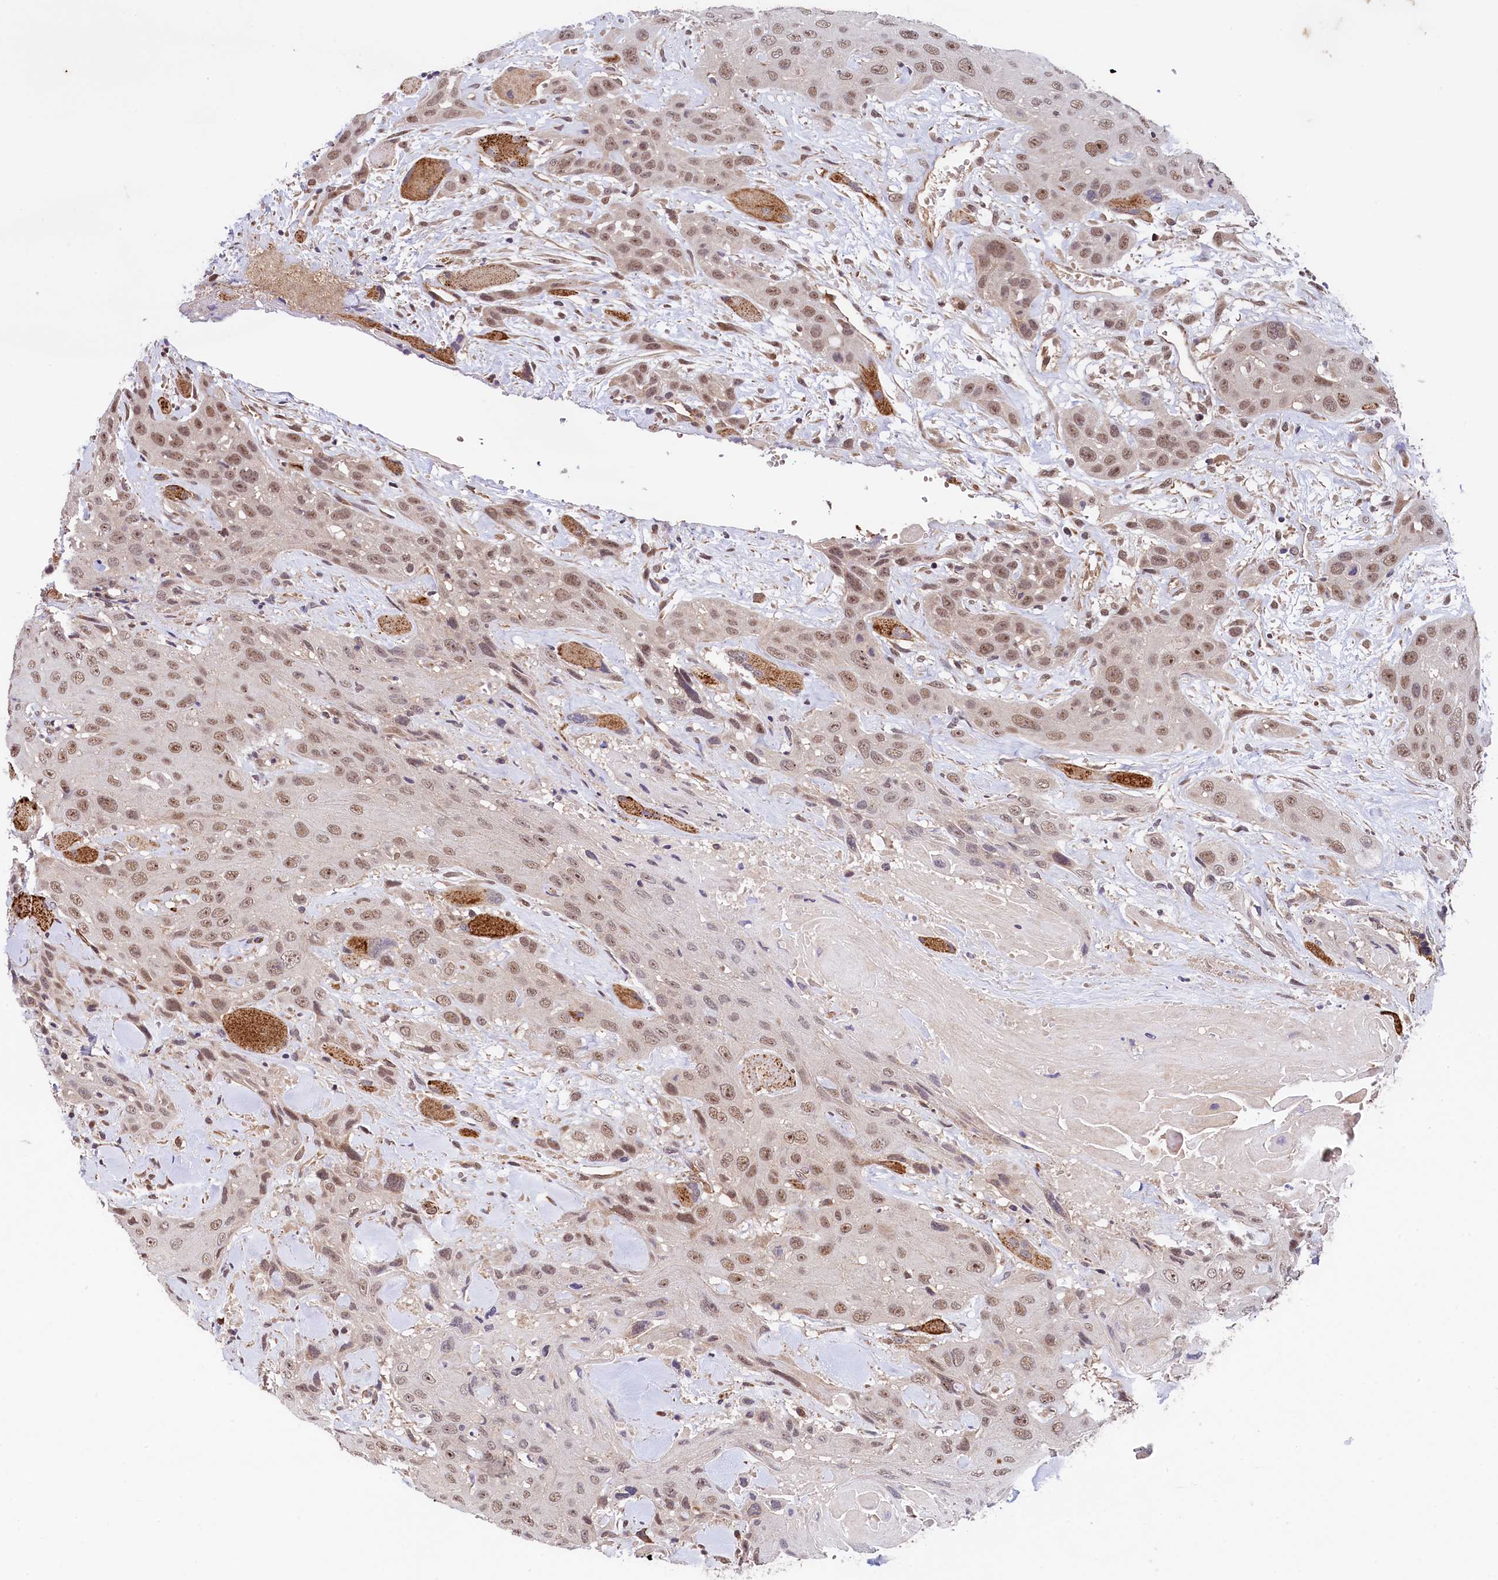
{"staining": {"intensity": "weak", "quantity": ">75%", "location": "nuclear"}, "tissue": "head and neck cancer", "cell_type": "Tumor cells", "image_type": "cancer", "snomed": [{"axis": "morphology", "description": "Squamous cell carcinoma, NOS"}, {"axis": "topography", "description": "Head-Neck"}], "caption": "Immunohistochemical staining of head and neck squamous cell carcinoma demonstrates low levels of weak nuclear expression in about >75% of tumor cells.", "gene": "ARL14EP", "patient": {"sex": "male", "age": 81}}